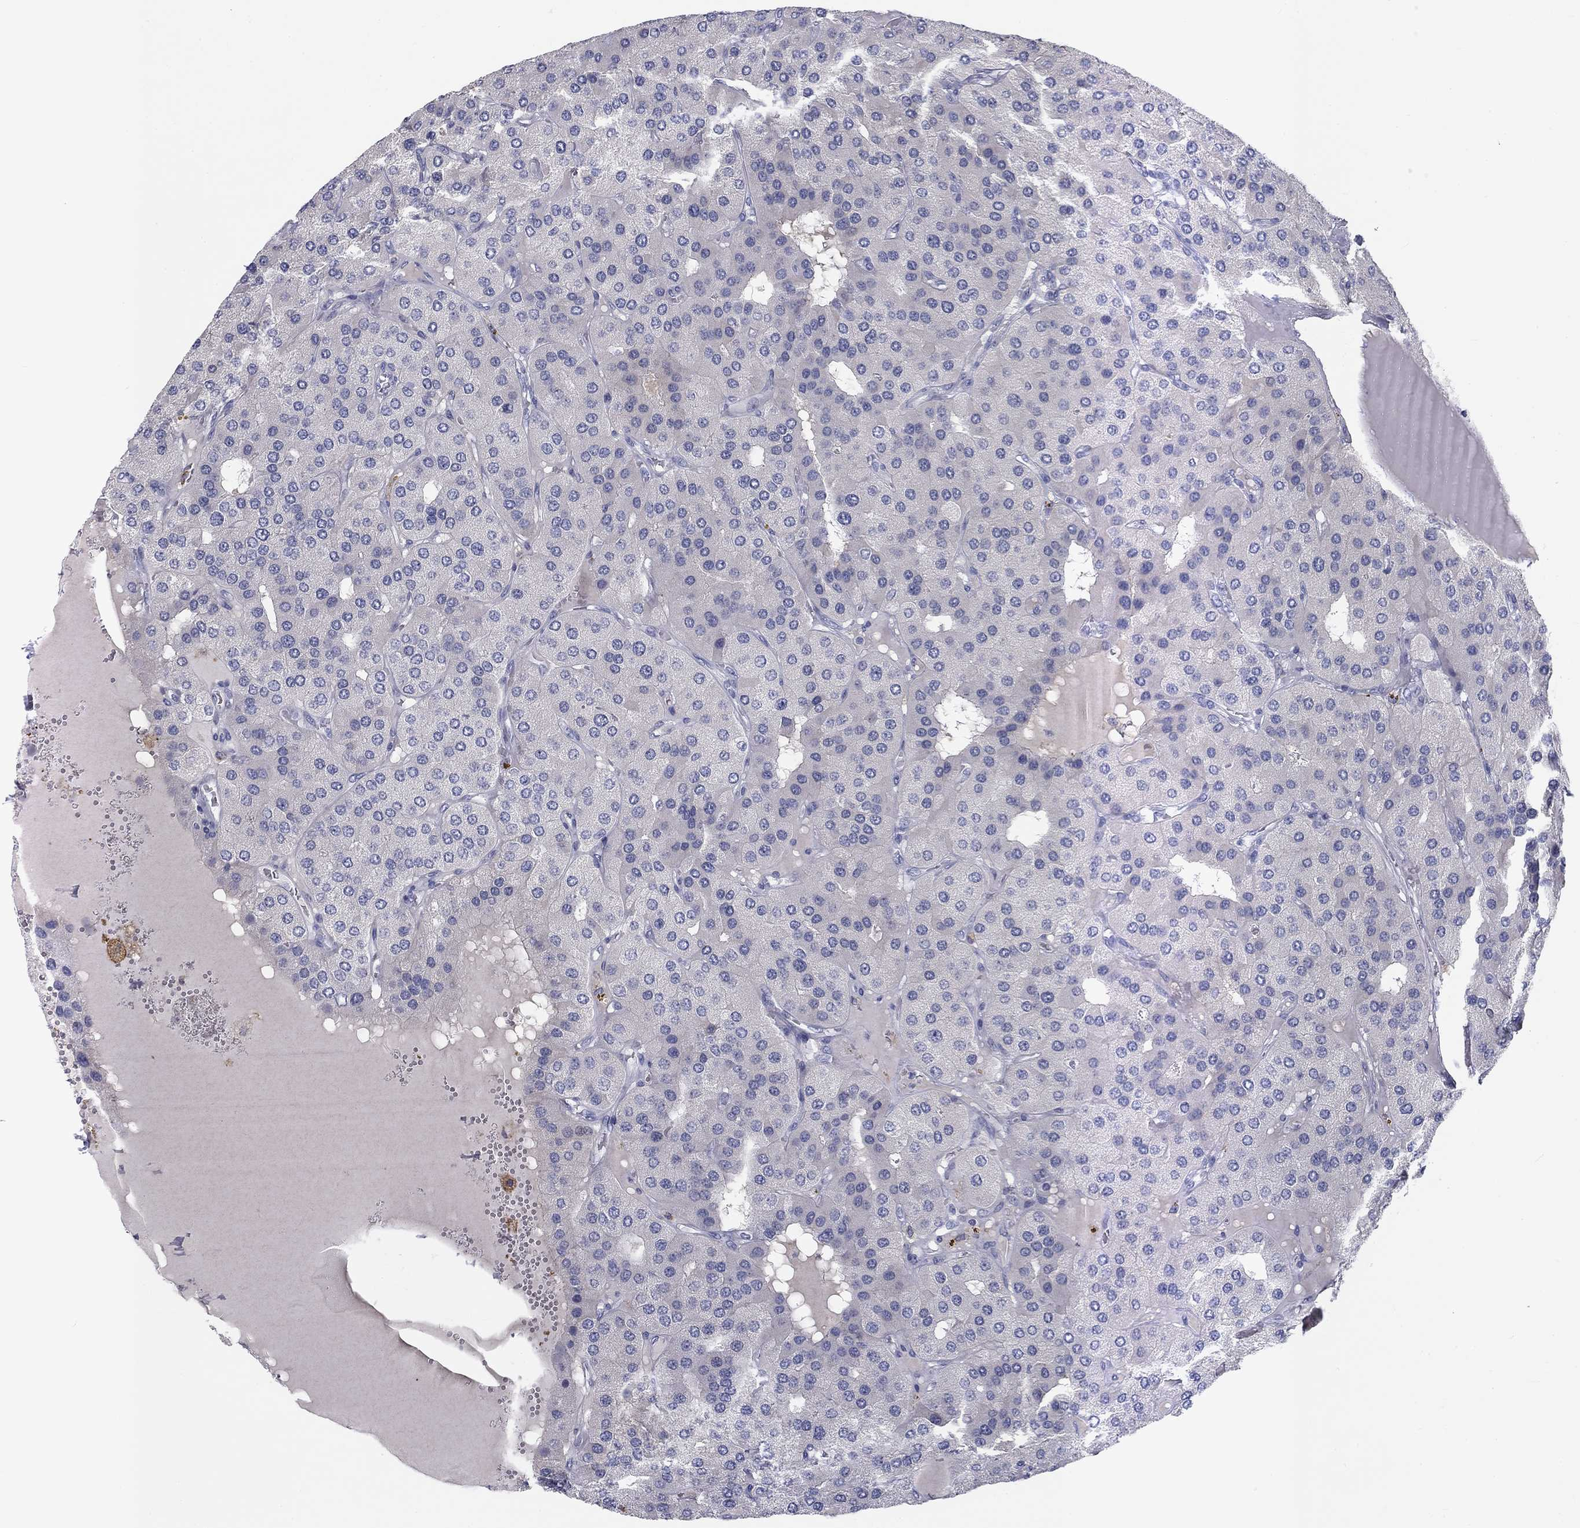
{"staining": {"intensity": "negative", "quantity": "none", "location": "none"}, "tissue": "parathyroid gland", "cell_type": "Glandular cells", "image_type": "normal", "snomed": [{"axis": "morphology", "description": "Normal tissue, NOS"}, {"axis": "morphology", "description": "Adenoma, NOS"}, {"axis": "topography", "description": "Parathyroid gland"}], "caption": "A micrograph of parathyroid gland stained for a protein reveals no brown staining in glandular cells.", "gene": "CALB1", "patient": {"sex": "female", "age": 86}}